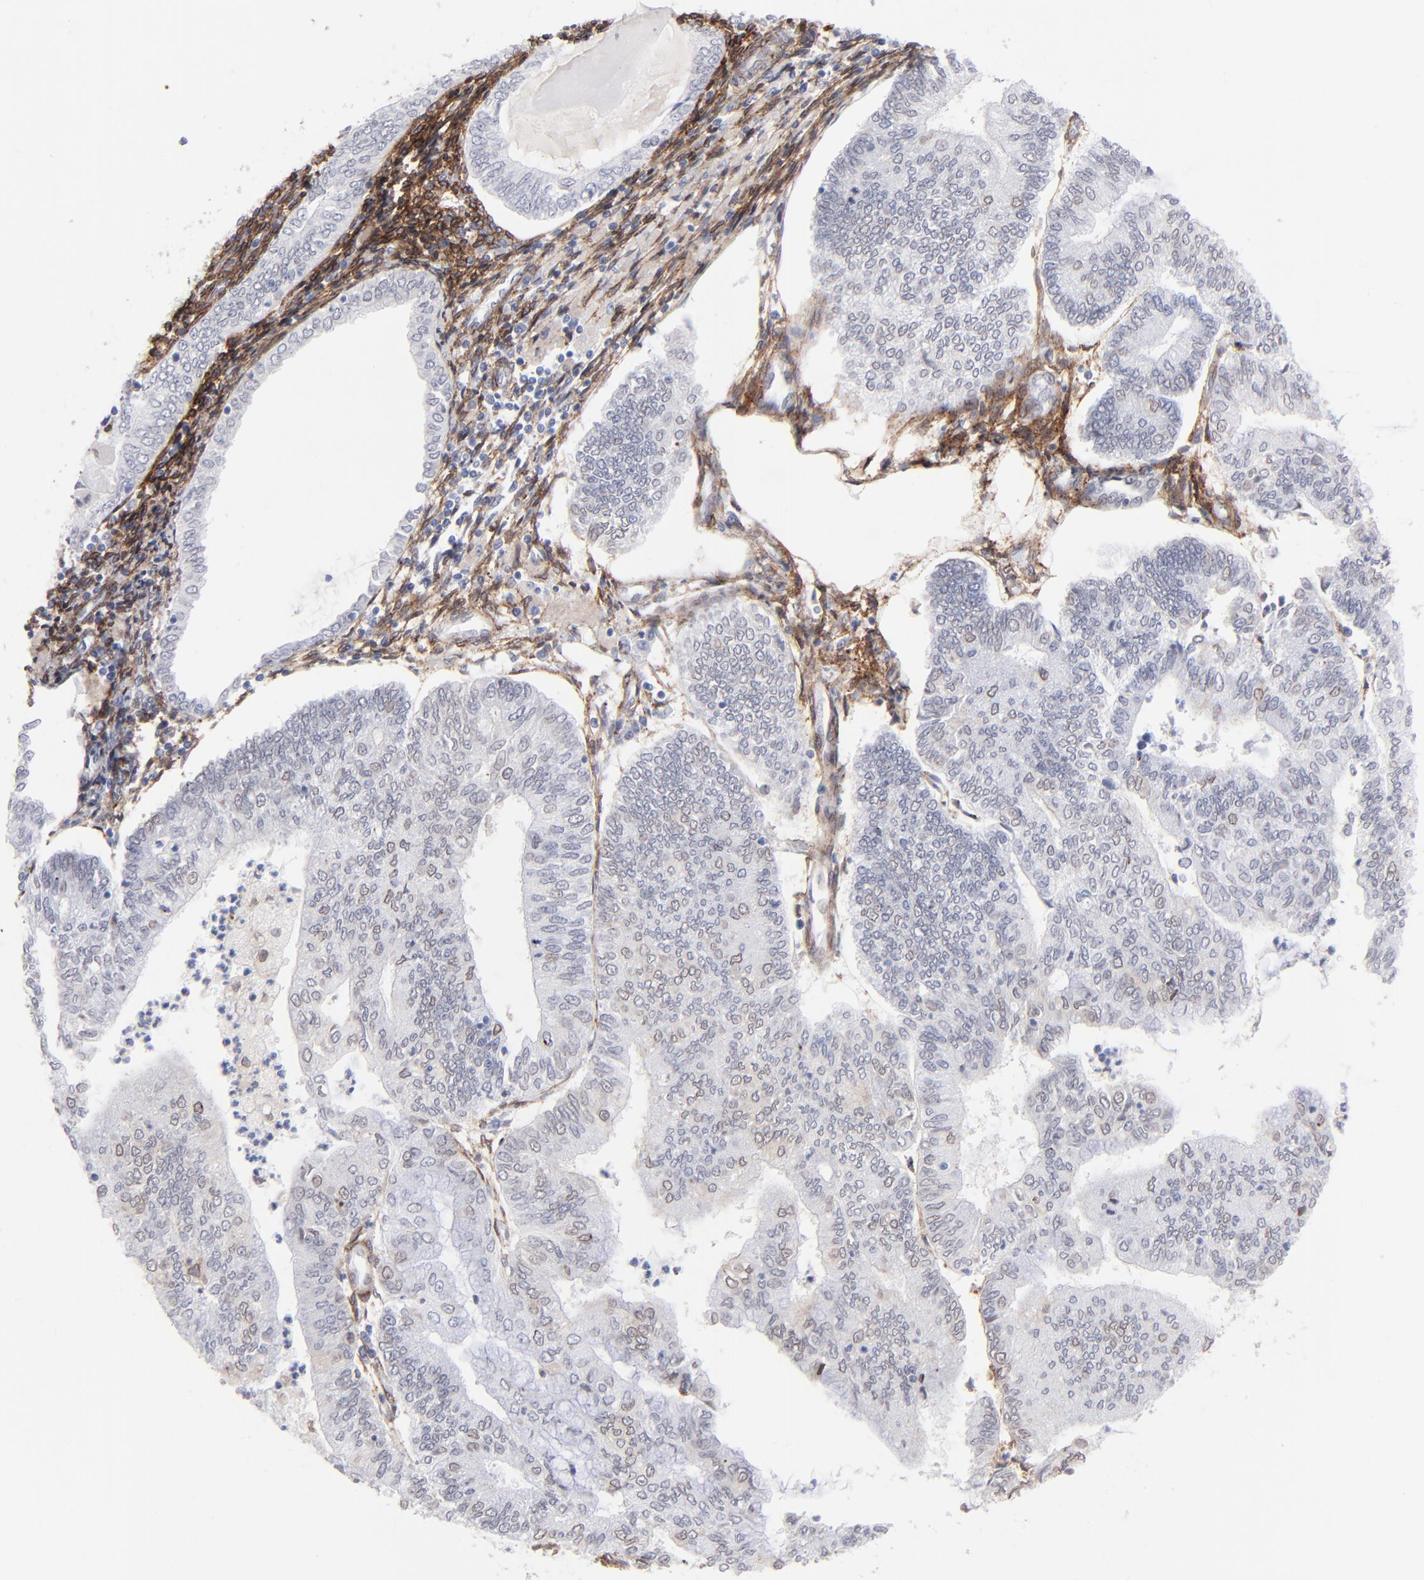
{"staining": {"intensity": "weak", "quantity": "25%-75%", "location": "cytoplasmic/membranous,nuclear"}, "tissue": "endometrial cancer", "cell_type": "Tumor cells", "image_type": "cancer", "snomed": [{"axis": "morphology", "description": "Adenocarcinoma, NOS"}, {"axis": "topography", "description": "Endometrium"}], "caption": "Protein expression analysis of endometrial cancer (adenocarcinoma) reveals weak cytoplasmic/membranous and nuclear positivity in approximately 25%-75% of tumor cells. The protein of interest is shown in brown color, while the nuclei are stained blue.", "gene": "PDGFRB", "patient": {"sex": "female", "age": 59}}